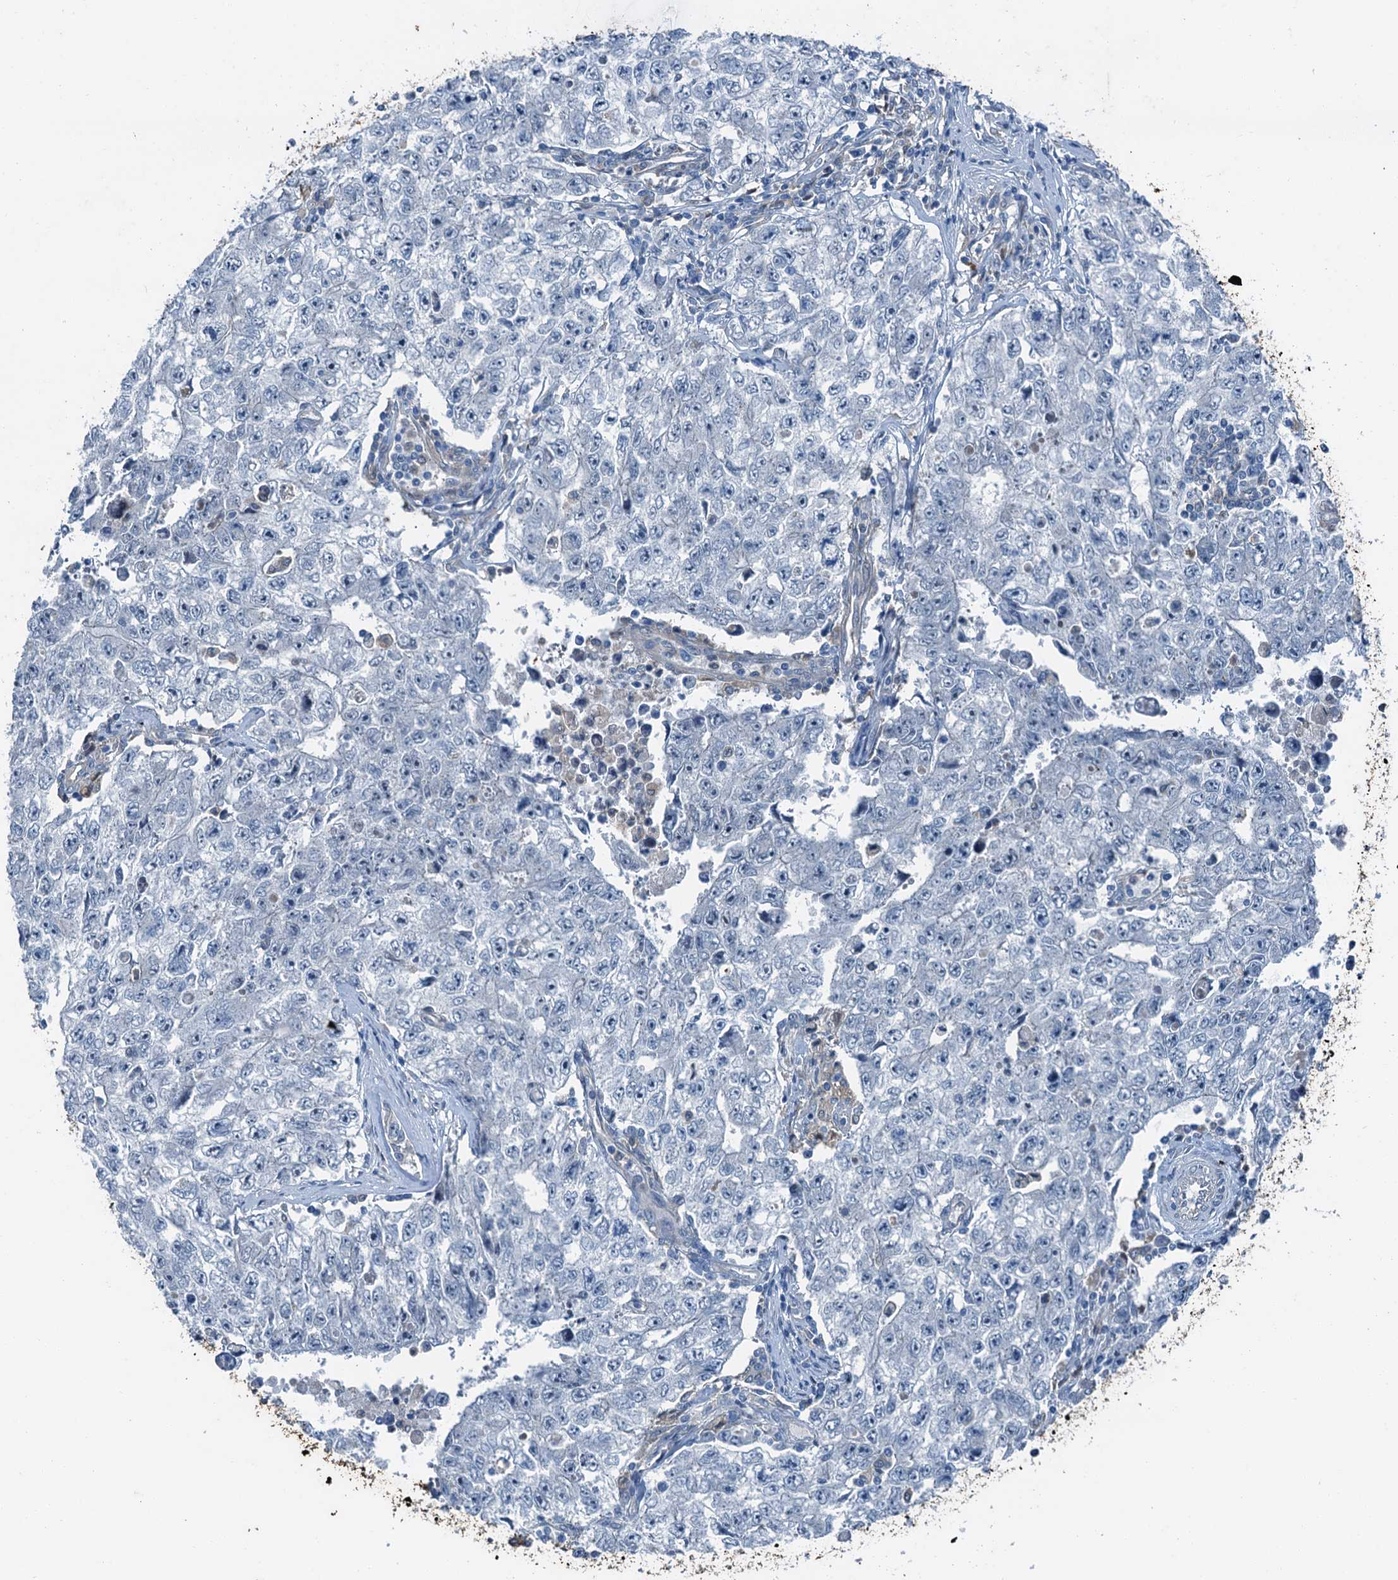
{"staining": {"intensity": "negative", "quantity": "none", "location": "none"}, "tissue": "testis cancer", "cell_type": "Tumor cells", "image_type": "cancer", "snomed": [{"axis": "morphology", "description": "Carcinoma, Embryonal, NOS"}, {"axis": "topography", "description": "Testis"}], "caption": "The histopathology image exhibits no significant expression in tumor cells of testis embryonal carcinoma.", "gene": "RNH1", "patient": {"sex": "male", "age": 17}}